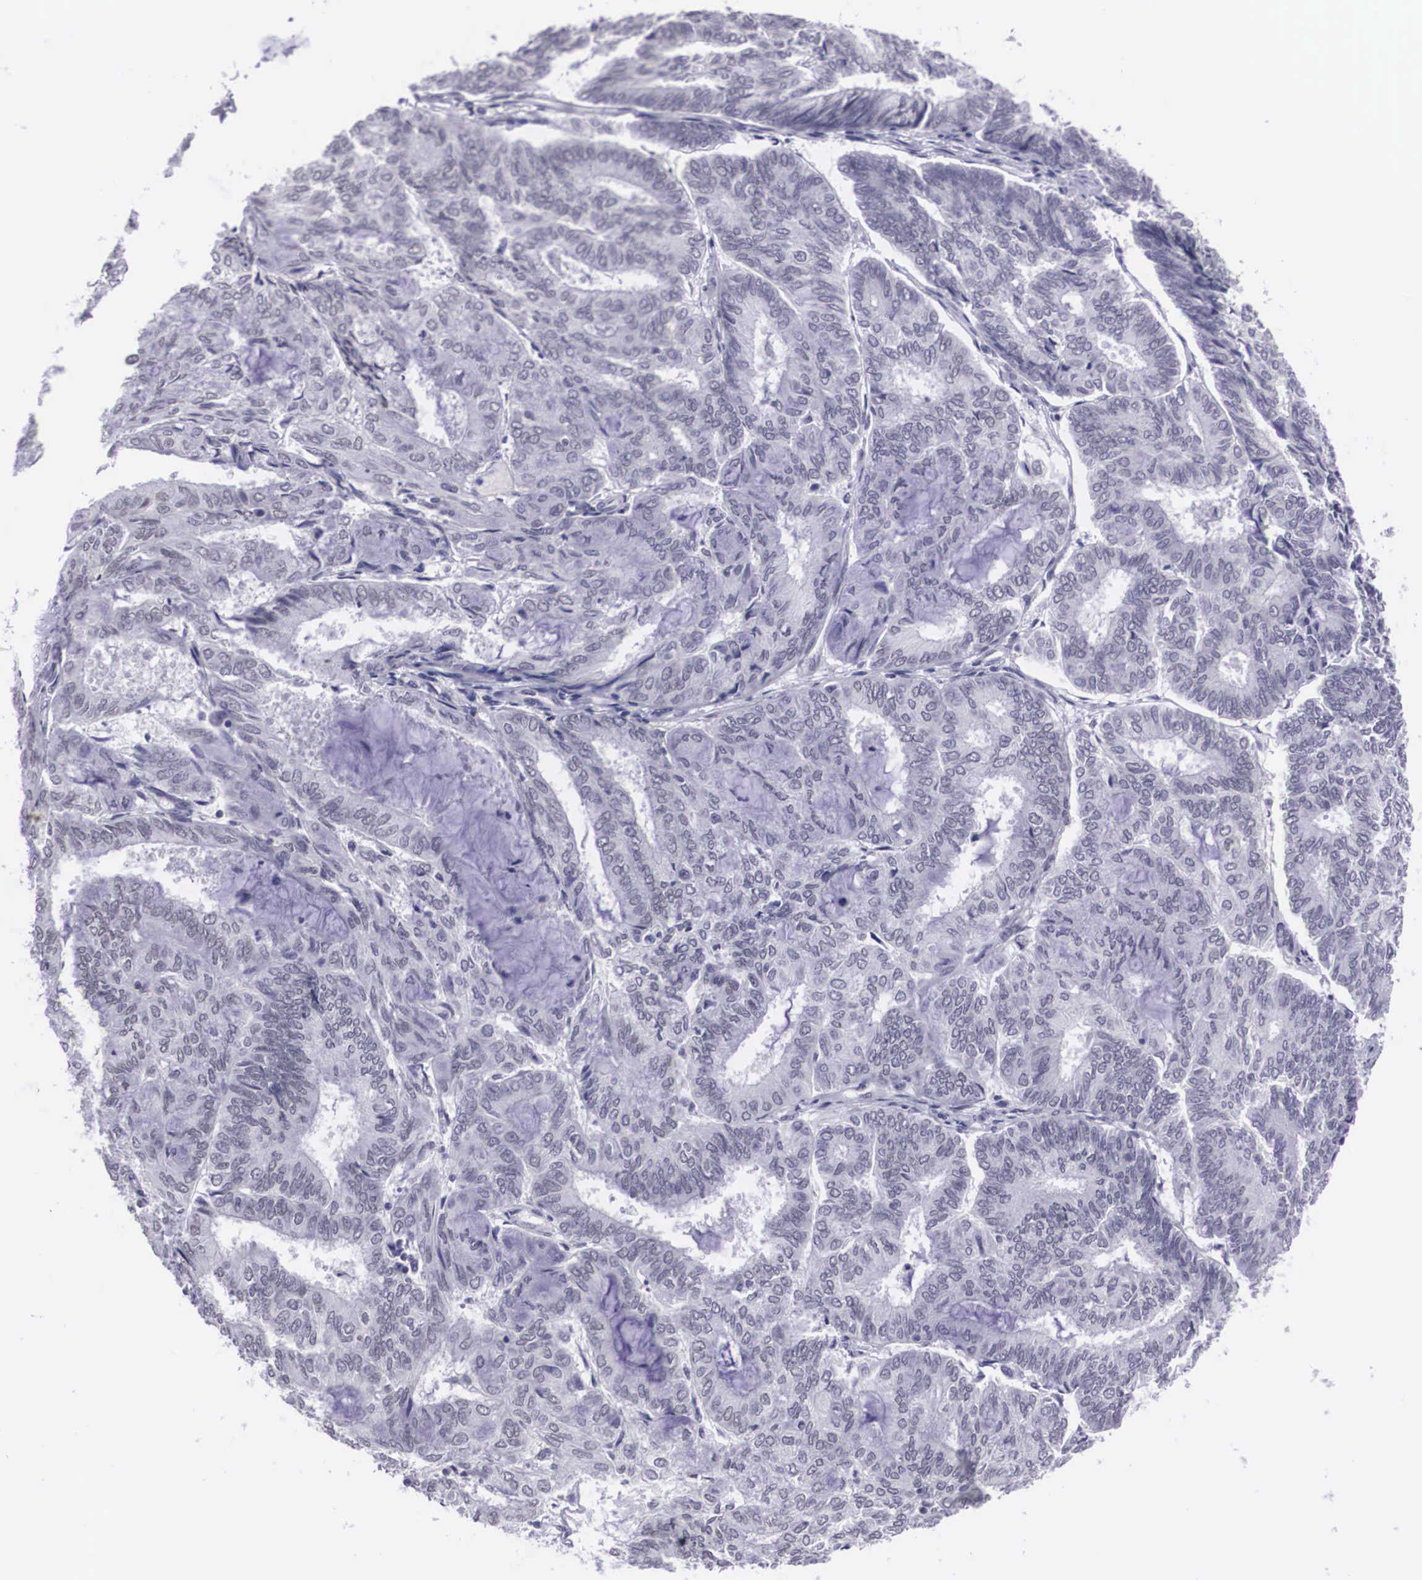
{"staining": {"intensity": "negative", "quantity": "none", "location": "none"}, "tissue": "endometrial cancer", "cell_type": "Tumor cells", "image_type": "cancer", "snomed": [{"axis": "morphology", "description": "Adenocarcinoma, NOS"}, {"axis": "topography", "description": "Endometrium"}], "caption": "A photomicrograph of adenocarcinoma (endometrial) stained for a protein displays no brown staining in tumor cells.", "gene": "C22orf31", "patient": {"sex": "female", "age": 59}}